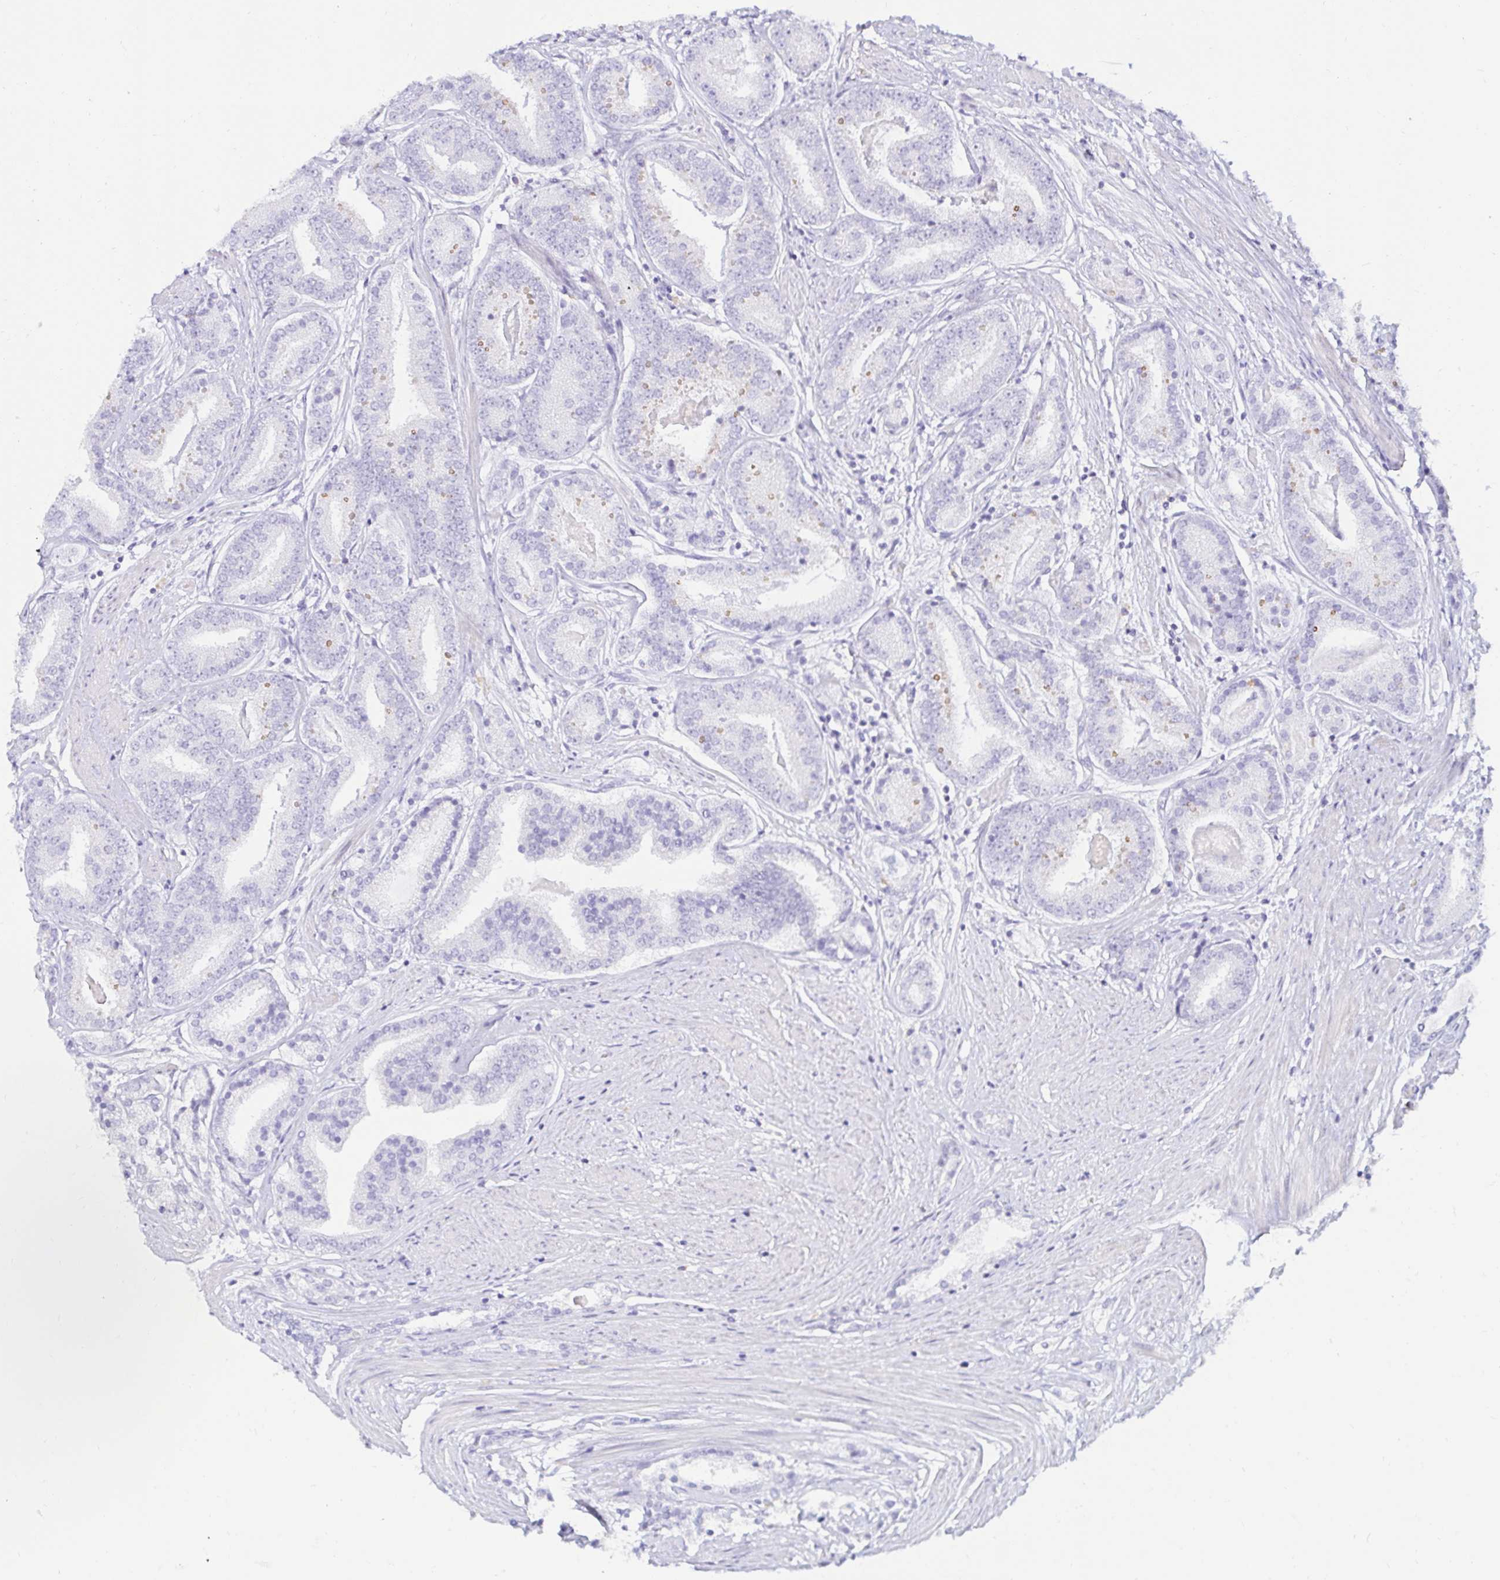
{"staining": {"intensity": "negative", "quantity": "none", "location": "none"}, "tissue": "prostate cancer", "cell_type": "Tumor cells", "image_type": "cancer", "snomed": [{"axis": "morphology", "description": "Adenocarcinoma, High grade"}, {"axis": "topography", "description": "Prostate"}], "caption": "There is no significant staining in tumor cells of adenocarcinoma (high-grade) (prostate).", "gene": "BEST1", "patient": {"sex": "male", "age": 63}}